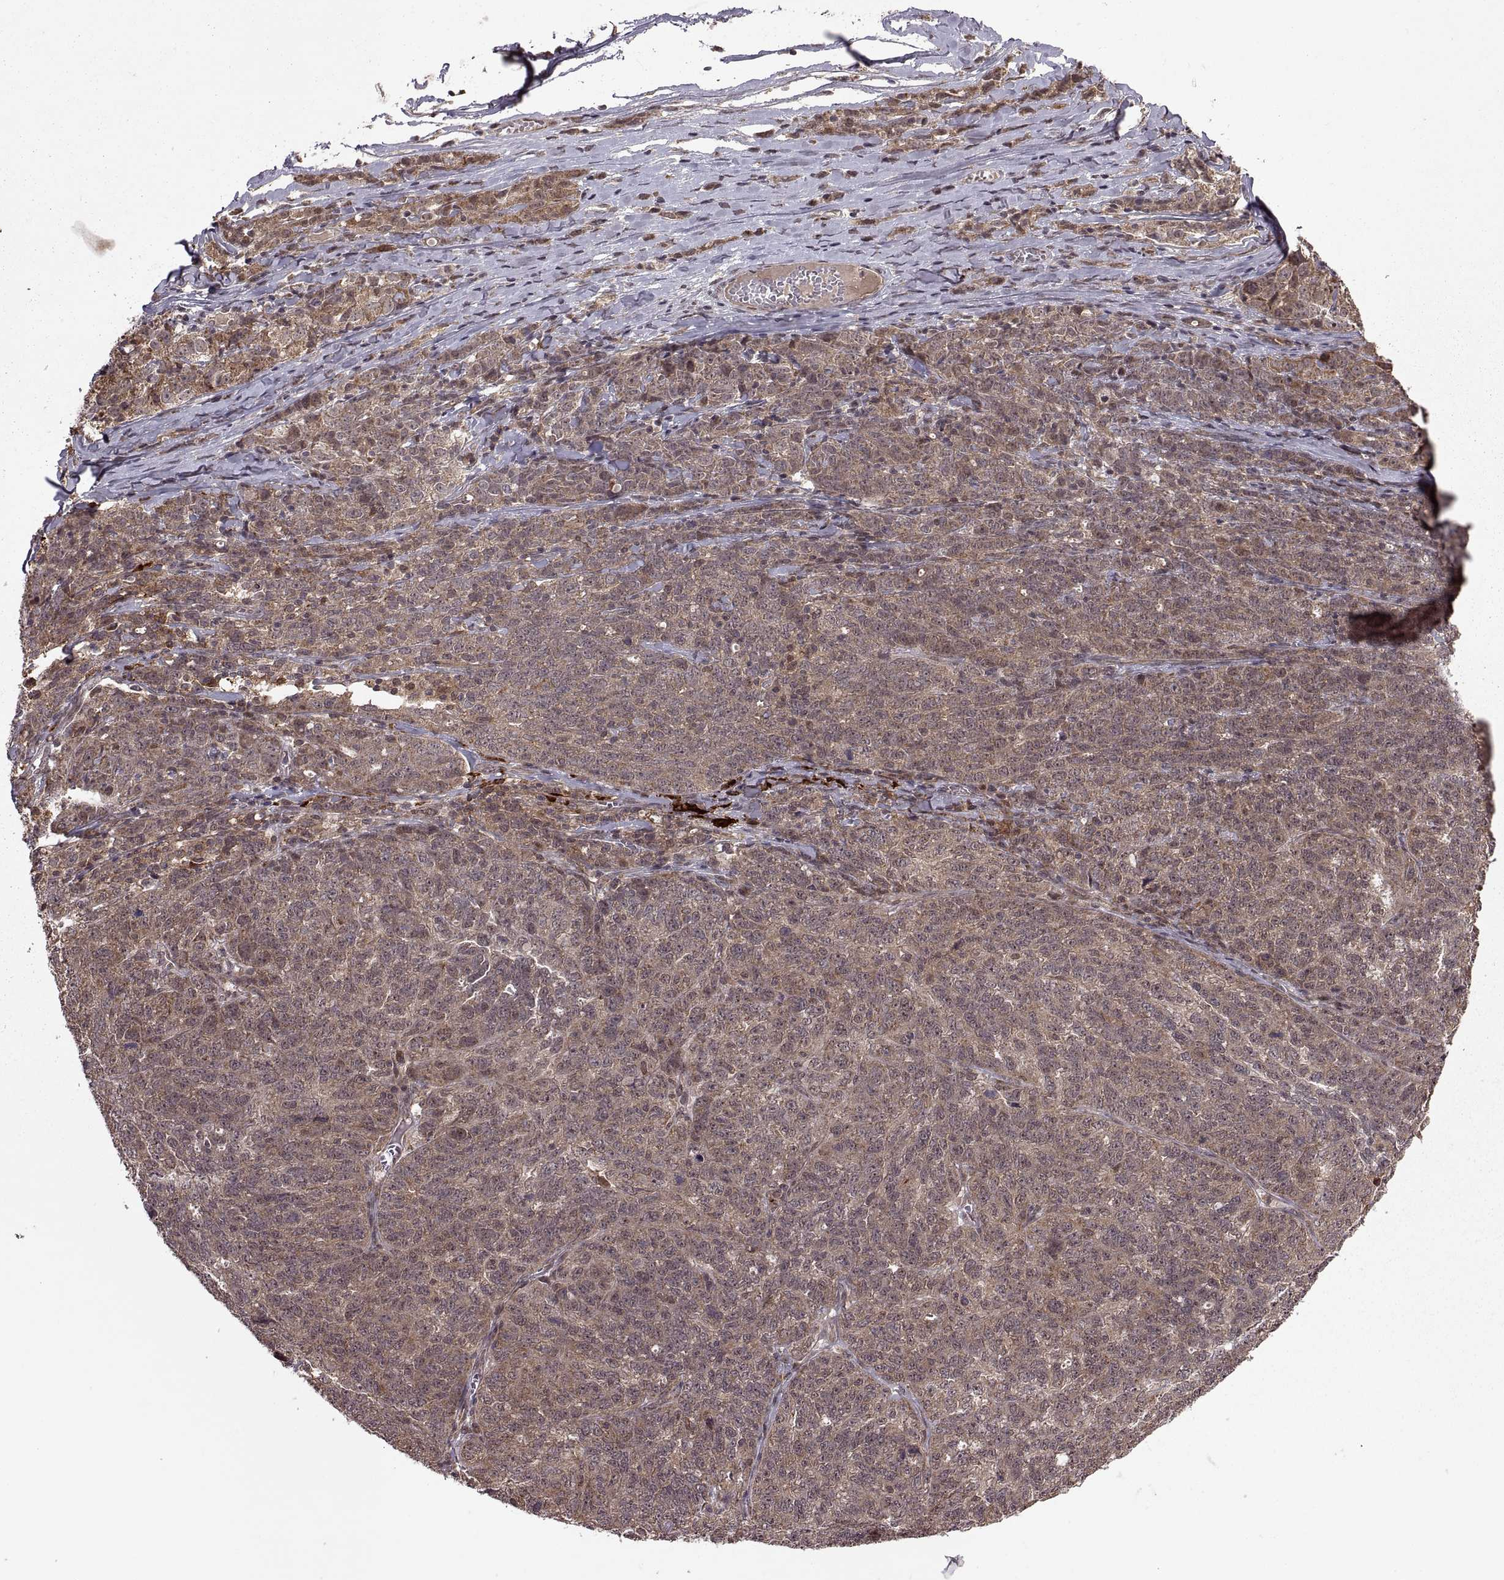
{"staining": {"intensity": "weak", "quantity": ">75%", "location": "cytoplasmic/membranous"}, "tissue": "ovarian cancer", "cell_type": "Tumor cells", "image_type": "cancer", "snomed": [{"axis": "morphology", "description": "Cystadenocarcinoma, serous, NOS"}, {"axis": "topography", "description": "Ovary"}], "caption": "Immunohistochemistry of ovarian serous cystadenocarcinoma shows low levels of weak cytoplasmic/membranous staining in about >75% of tumor cells.", "gene": "PTOV1", "patient": {"sex": "female", "age": 71}}